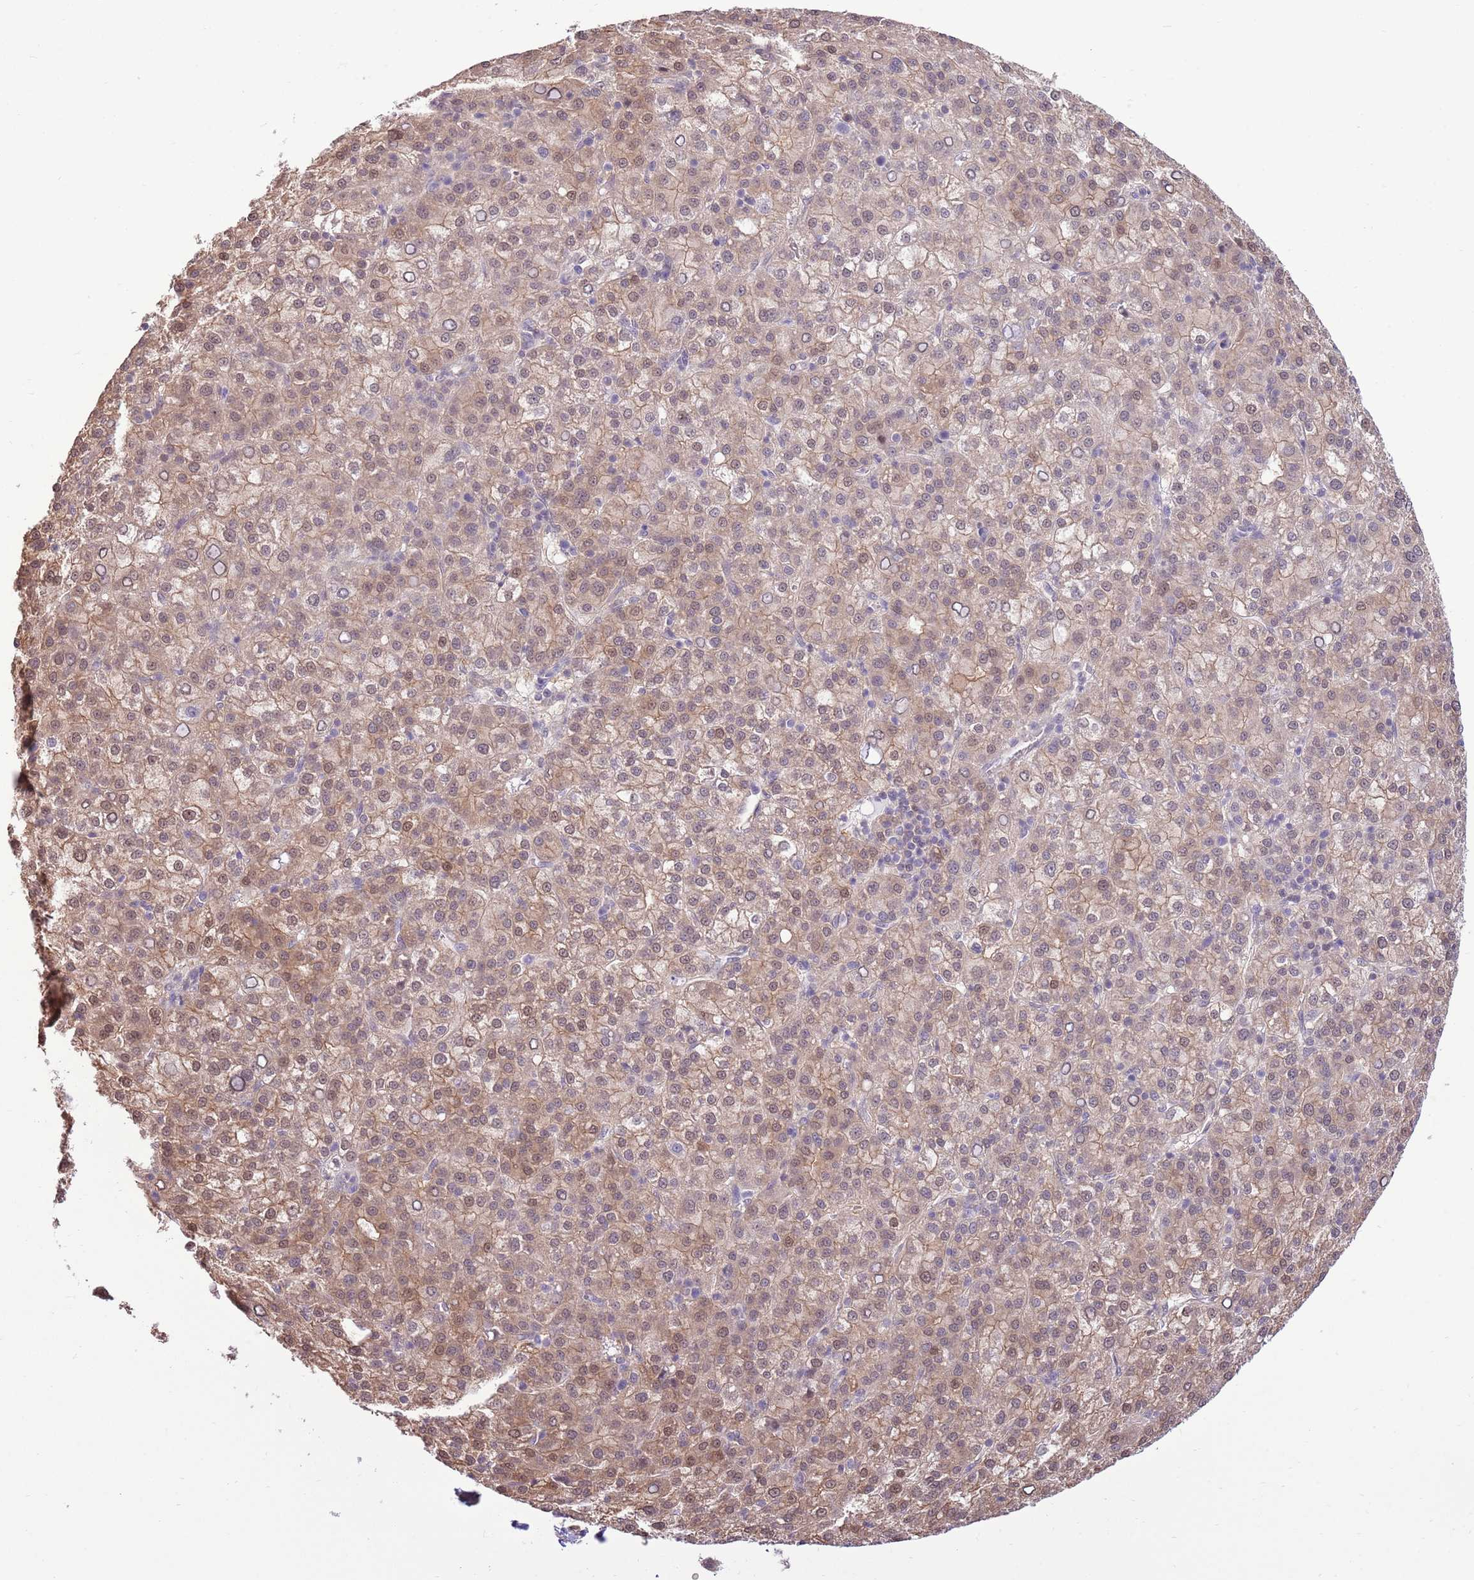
{"staining": {"intensity": "moderate", "quantity": ">75%", "location": "cytoplasmic/membranous,nuclear"}, "tissue": "liver cancer", "cell_type": "Tumor cells", "image_type": "cancer", "snomed": [{"axis": "morphology", "description": "Carcinoma, Hepatocellular, NOS"}, {"axis": "topography", "description": "Liver"}], "caption": "Immunohistochemistry (IHC) of human liver cancer reveals medium levels of moderate cytoplasmic/membranous and nuclear expression in approximately >75% of tumor cells.", "gene": "NSFL1C", "patient": {"sex": "female", "age": 58}}